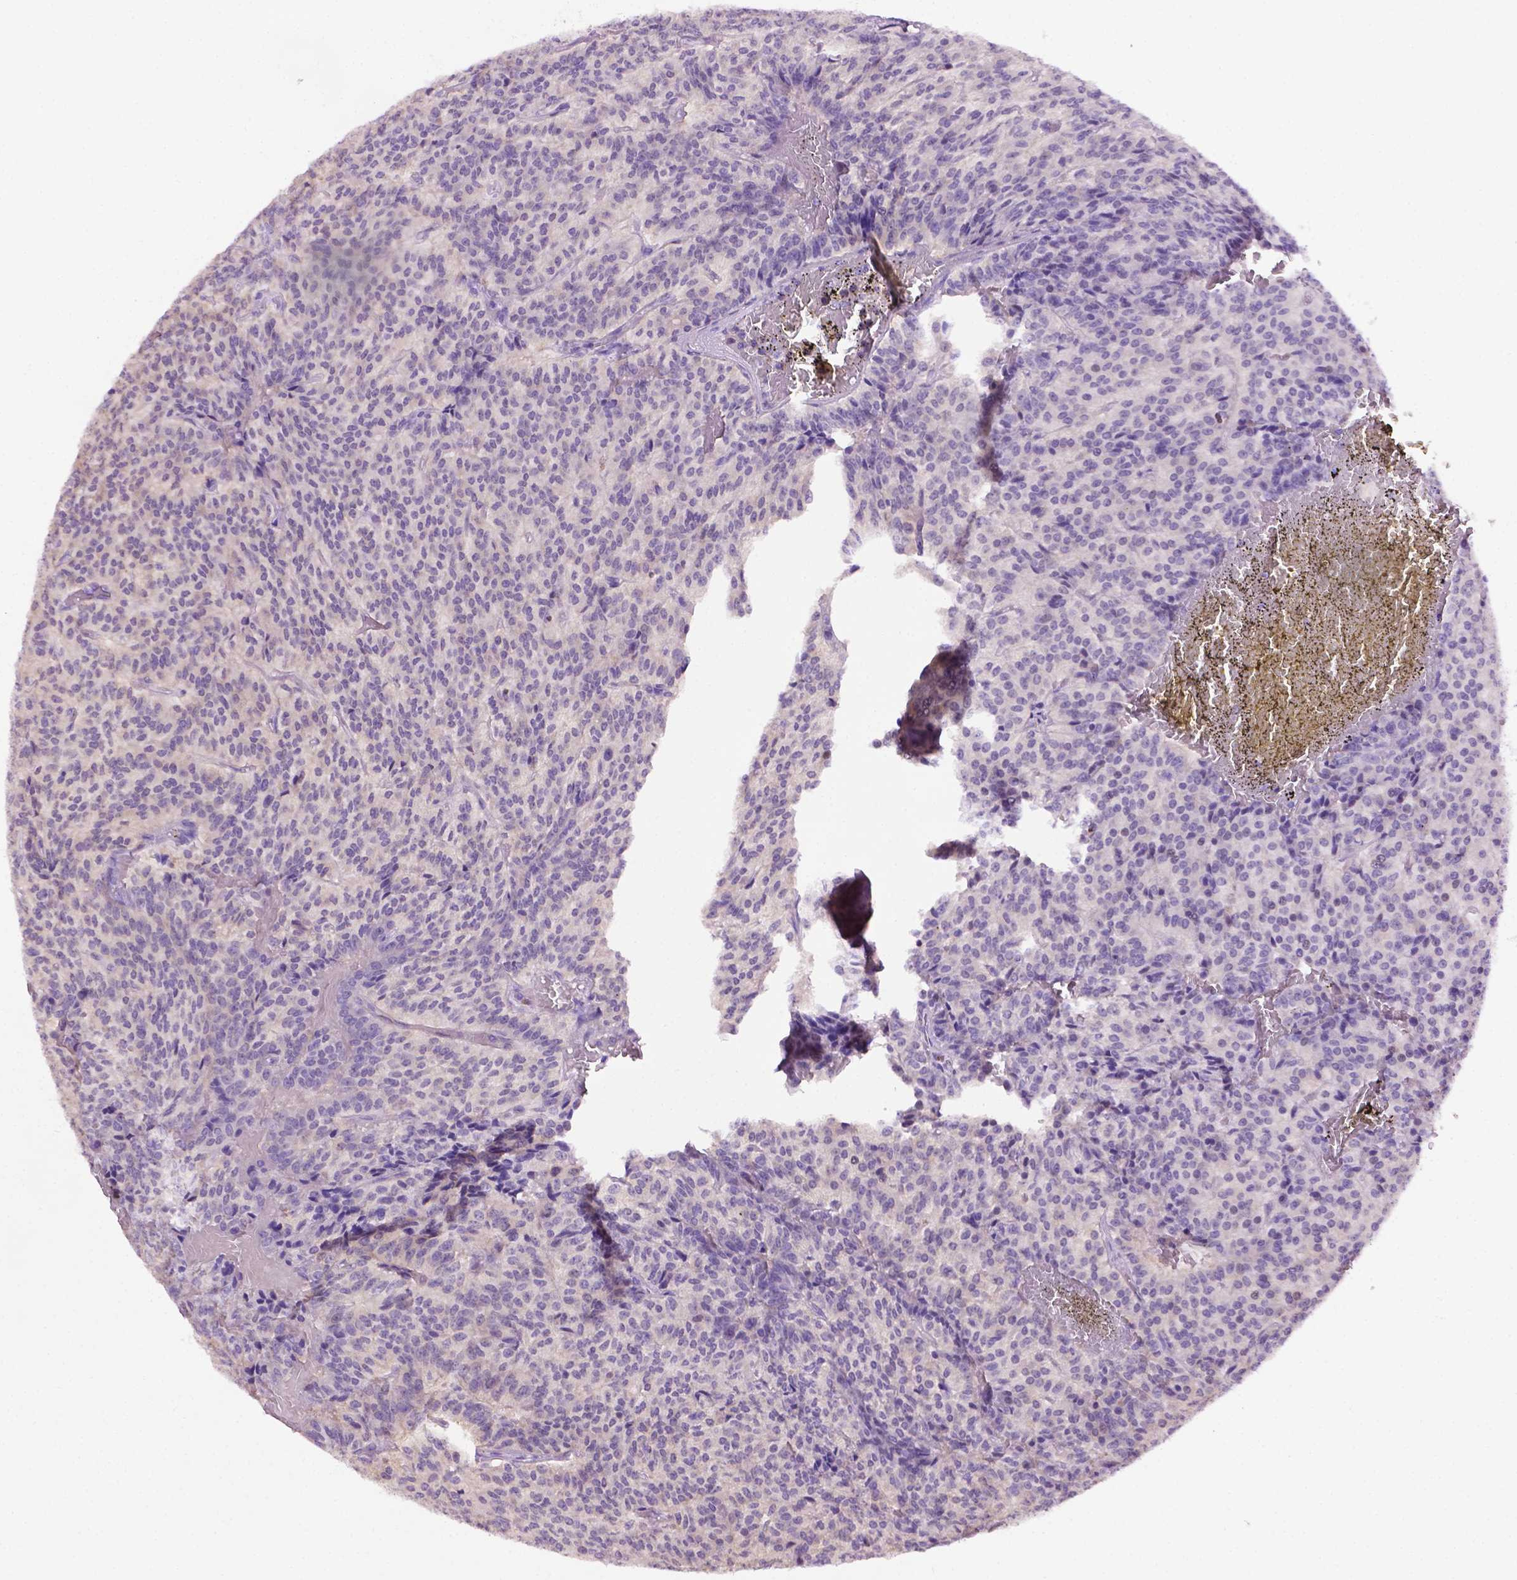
{"staining": {"intensity": "negative", "quantity": "none", "location": "none"}, "tissue": "carcinoid", "cell_type": "Tumor cells", "image_type": "cancer", "snomed": [{"axis": "morphology", "description": "Carcinoid, malignant, NOS"}, {"axis": "topography", "description": "Lung"}], "caption": "This is an IHC histopathology image of human carcinoid. There is no staining in tumor cells.", "gene": "MMP27", "patient": {"sex": "male", "age": 70}}